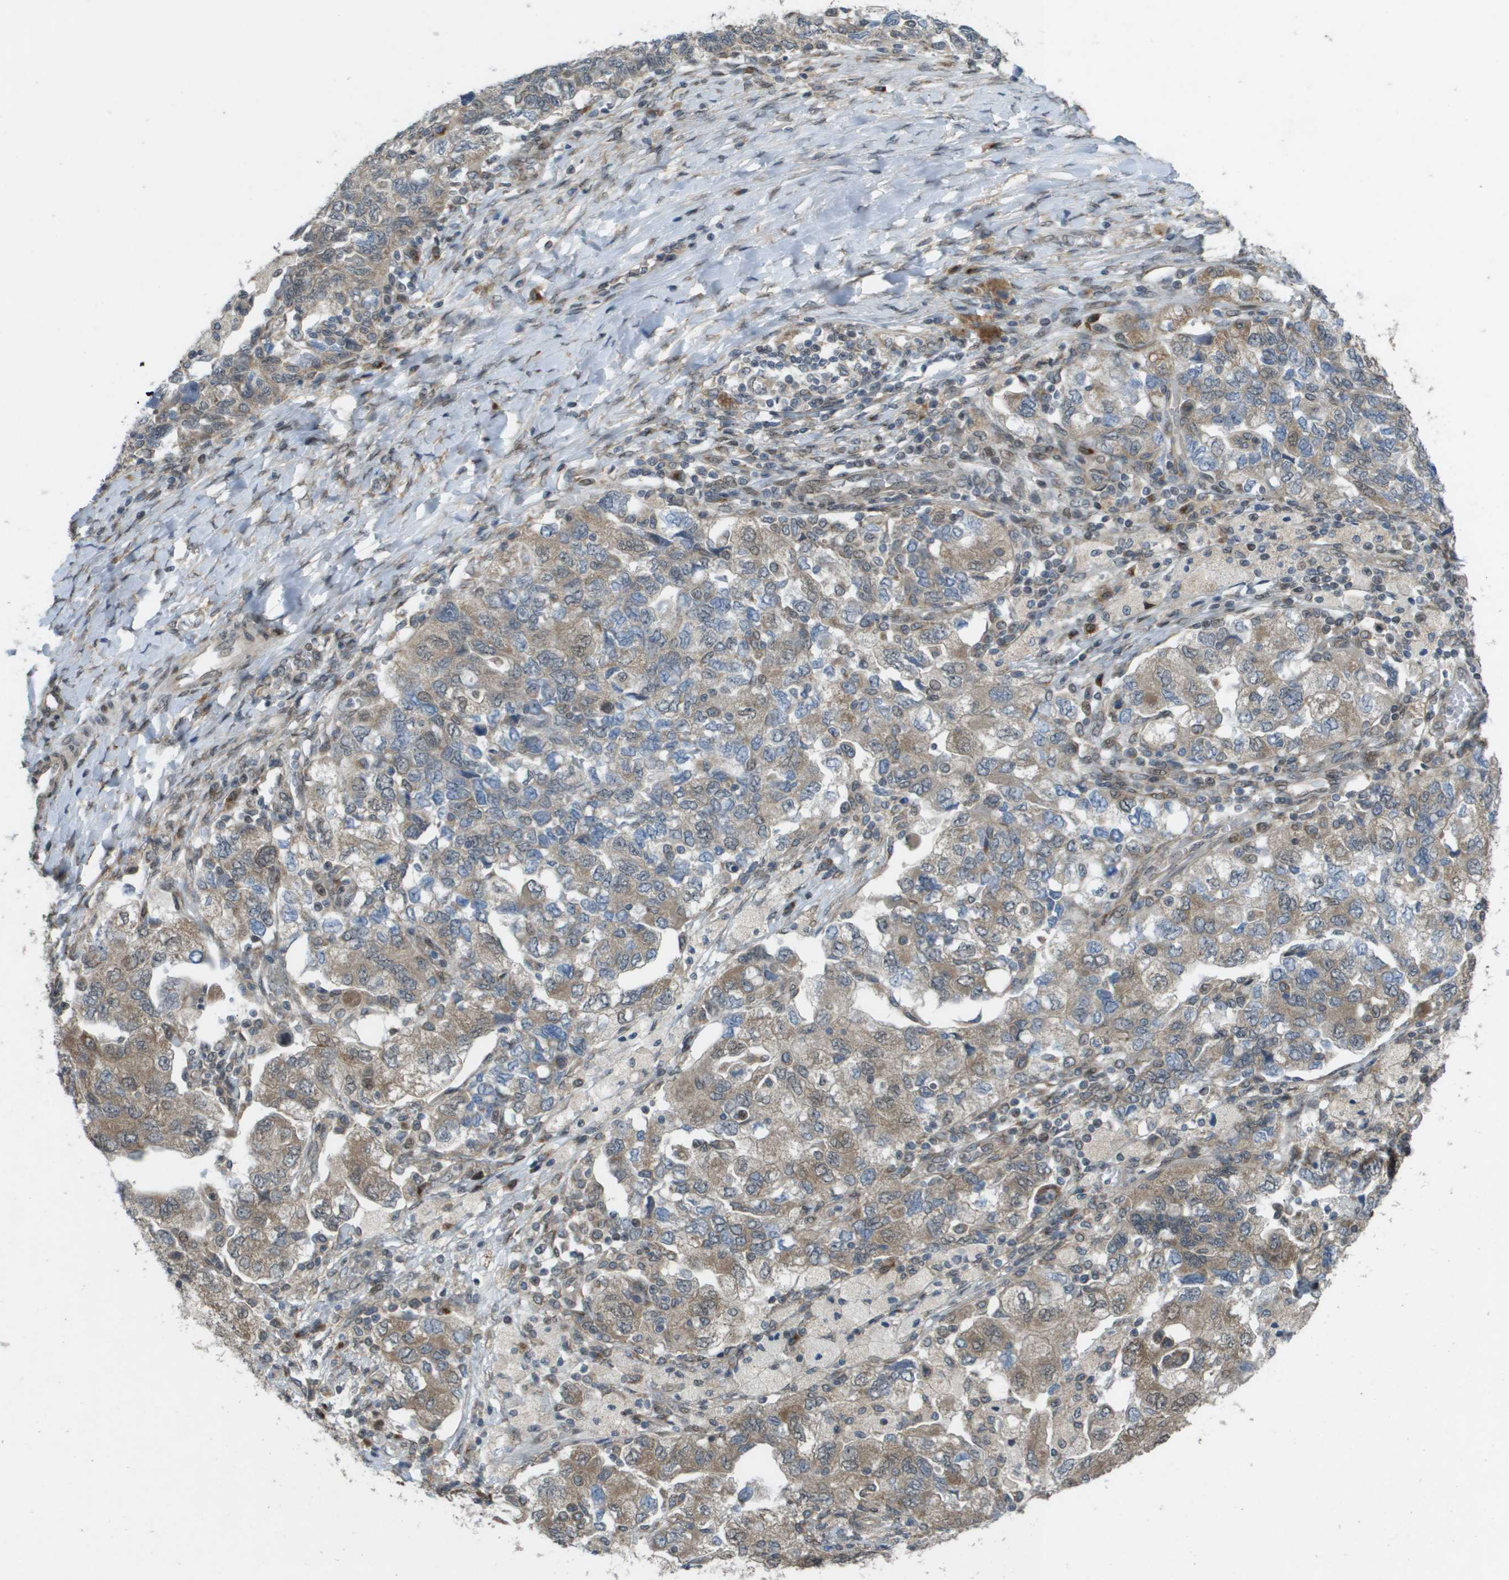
{"staining": {"intensity": "weak", "quantity": ">75%", "location": "cytoplasmic/membranous"}, "tissue": "ovarian cancer", "cell_type": "Tumor cells", "image_type": "cancer", "snomed": [{"axis": "morphology", "description": "Carcinoma, NOS"}, {"axis": "morphology", "description": "Cystadenocarcinoma, serous, NOS"}, {"axis": "topography", "description": "Ovary"}], "caption": "Ovarian cancer stained for a protein (brown) shows weak cytoplasmic/membranous positive positivity in approximately >75% of tumor cells.", "gene": "IFNLR1", "patient": {"sex": "female", "age": 69}}